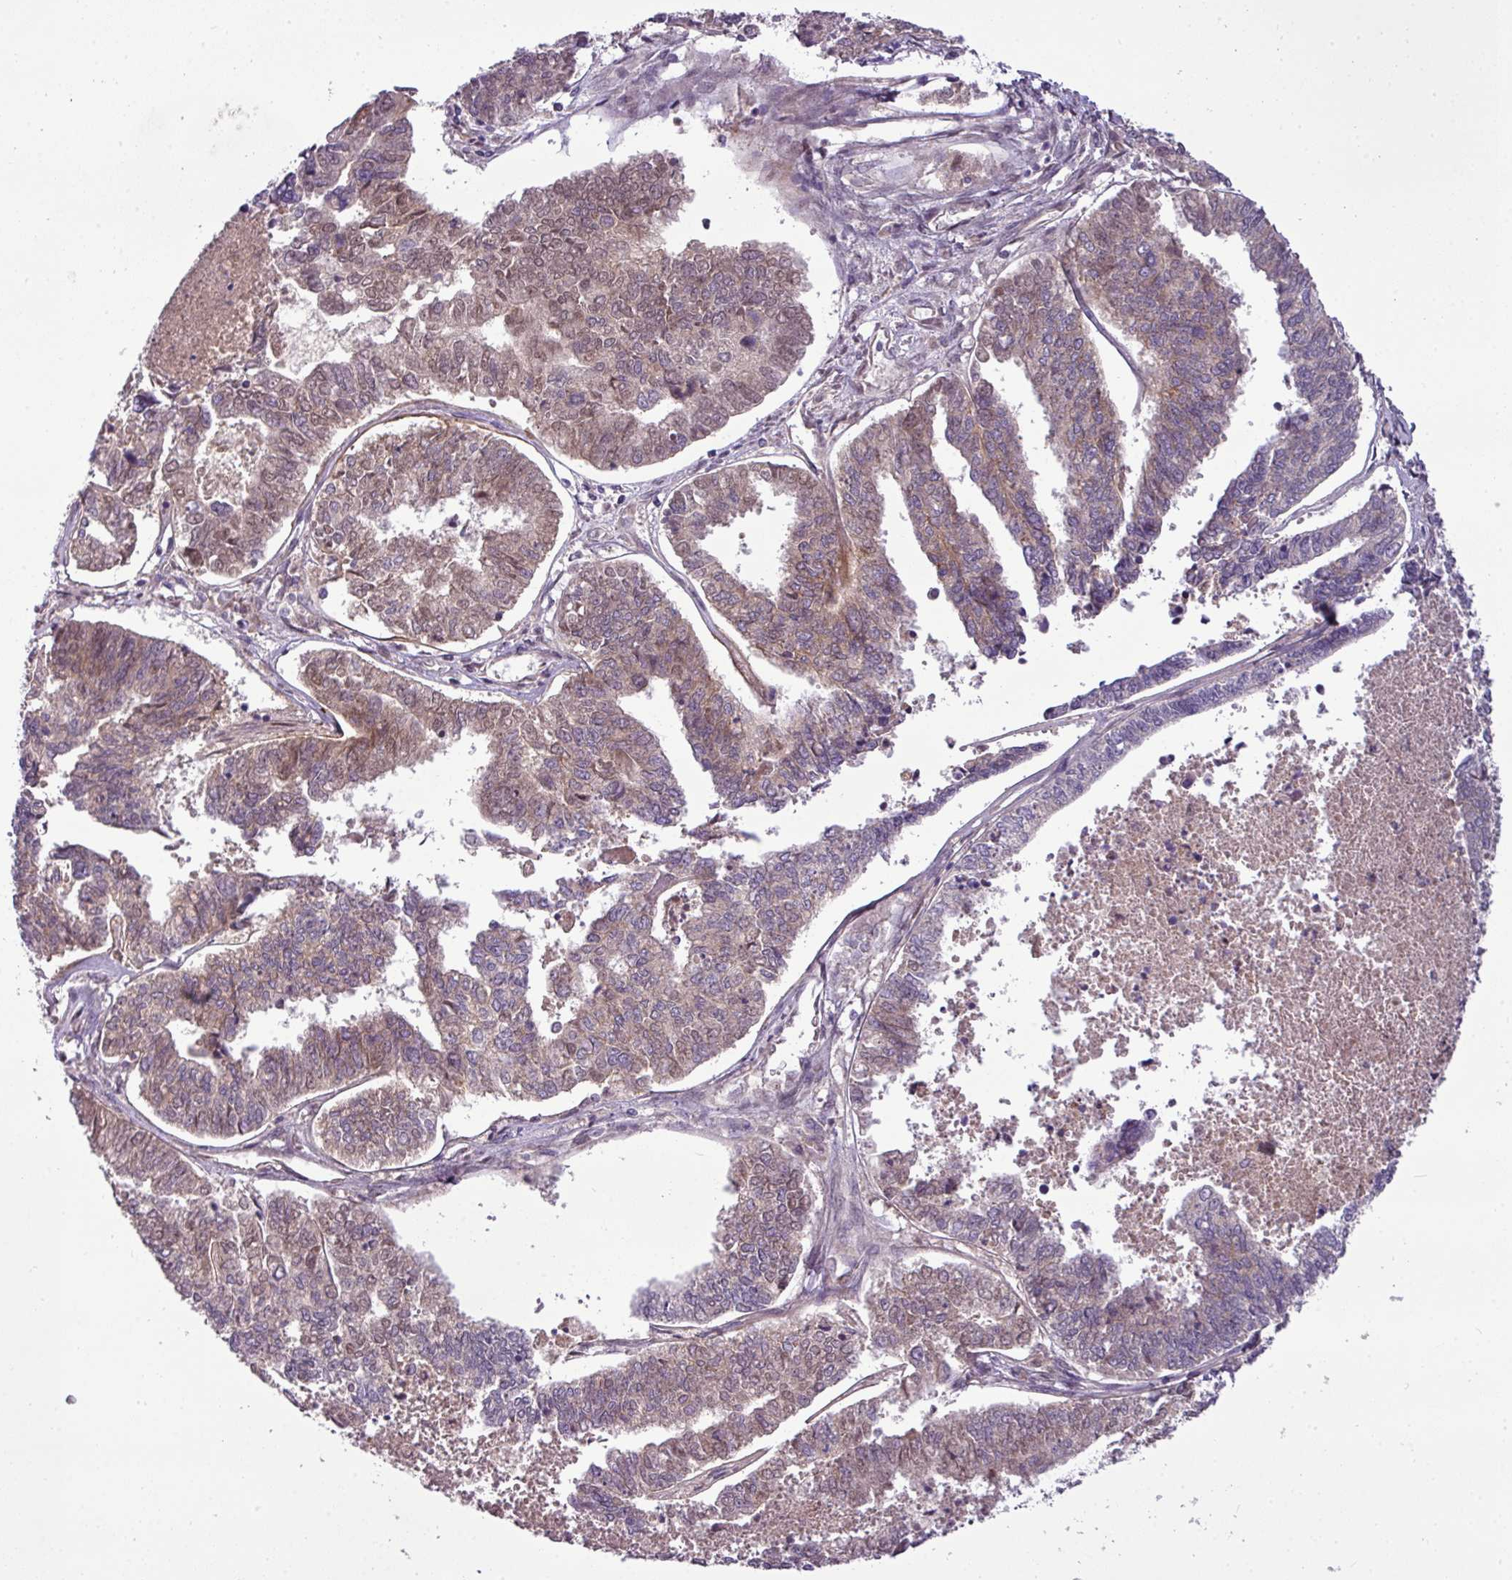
{"staining": {"intensity": "weak", "quantity": "25%-75%", "location": "cytoplasmic/membranous"}, "tissue": "endometrial cancer", "cell_type": "Tumor cells", "image_type": "cancer", "snomed": [{"axis": "morphology", "description": "Adenocarcinoma, NOS"}, {"axis": "topography", "description": "Endometrium"}], "caption": "Approximately 25%-75% of tumor cells in adenocarcinoma (endometrial) demonstrate weak cytoplasmic/membranous protein positivity as visualized by brown immunohistochemical staining.", "gene": "ZNF35", "patient": {"sex": "female", "age": 73}}